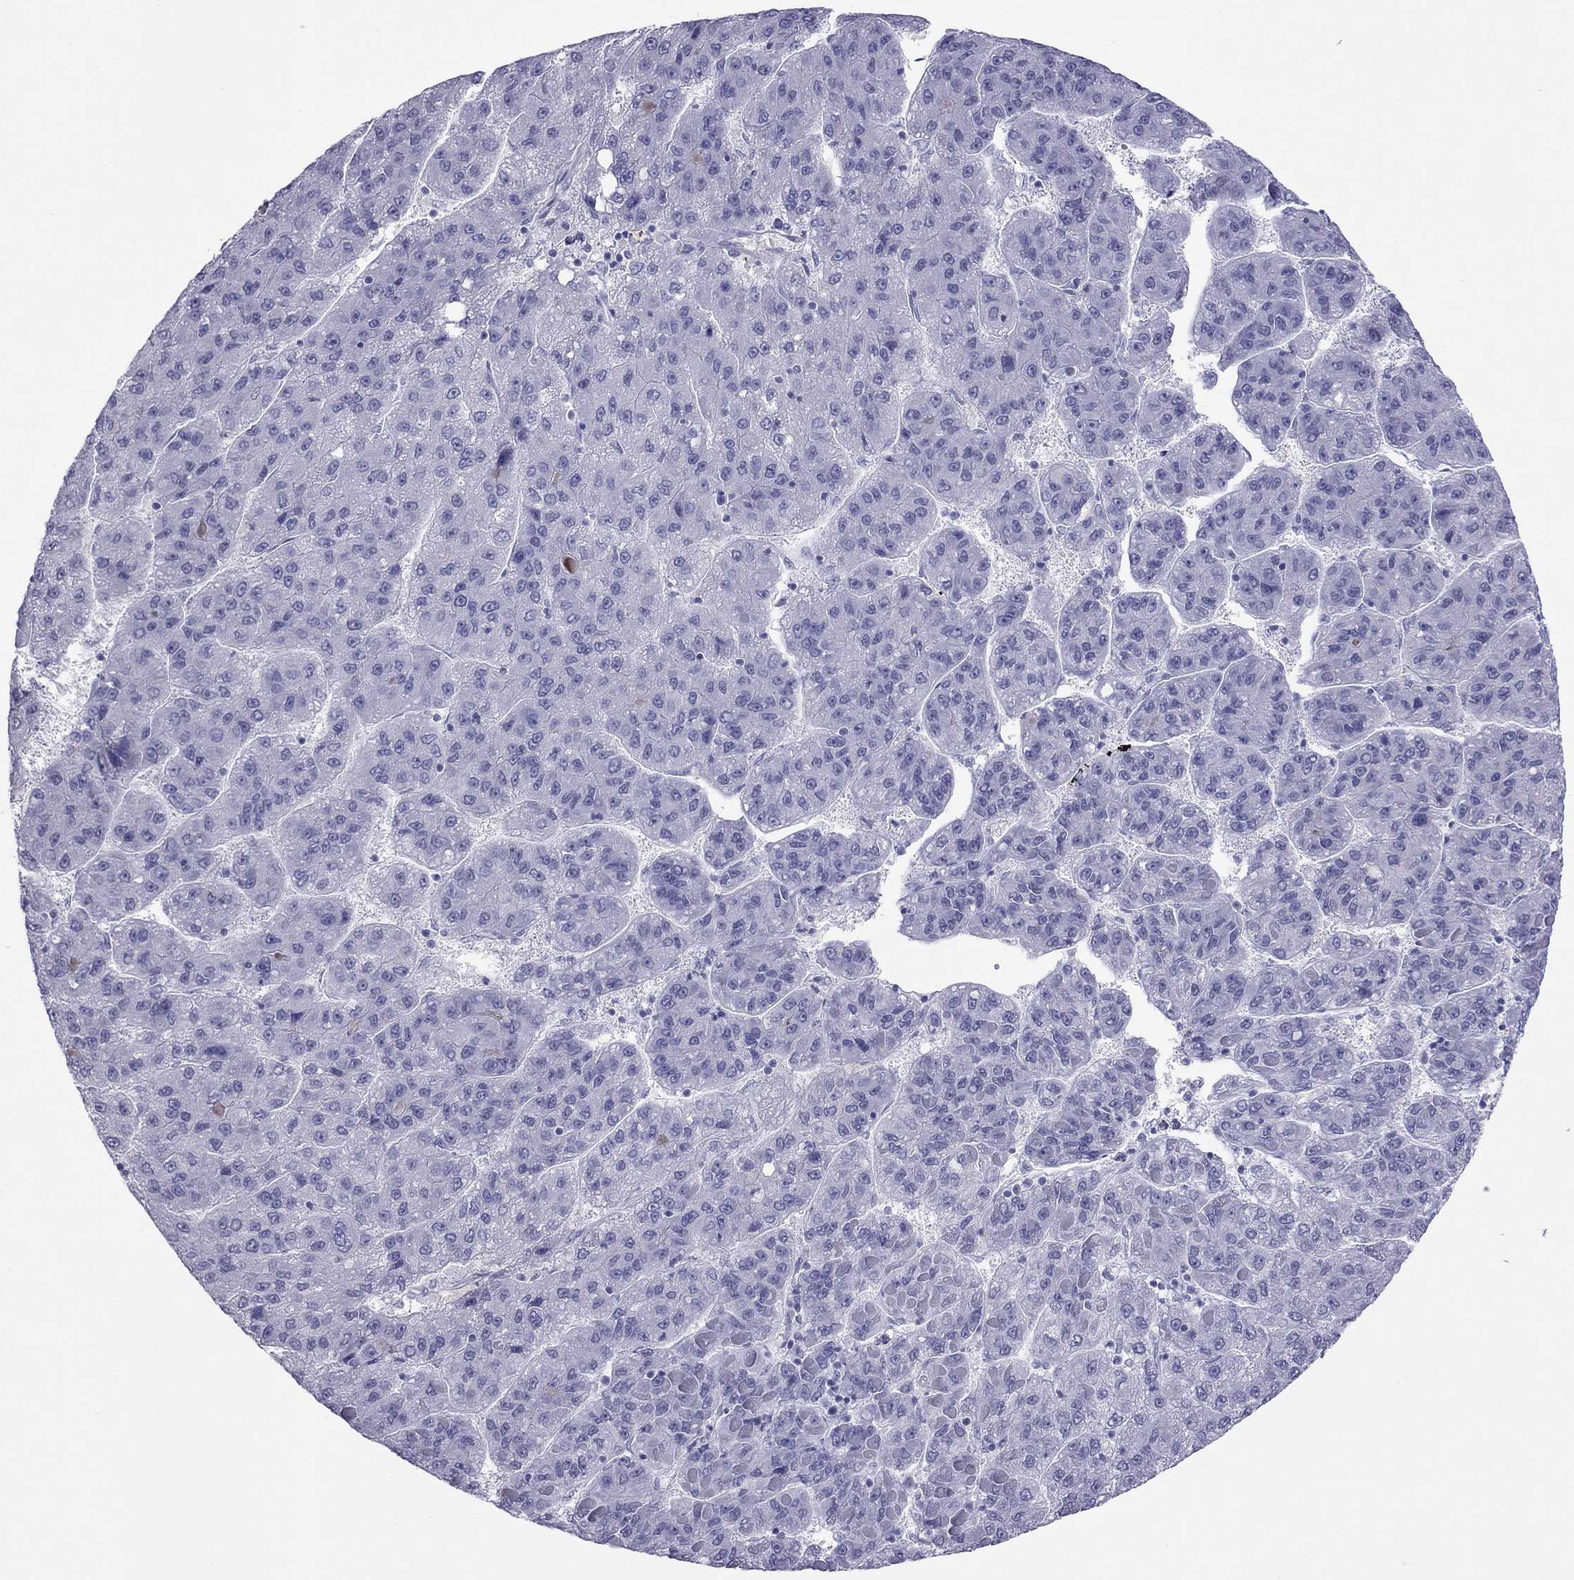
{"staining": {"intensity": "negative", "quantity": "none", "location": "none"}, "tissue": "liver cancer", "cell_type": "Tumor cells", "image_type": "cancer", "snomed": [{"axis": "morphology", "description": "Carcinoma, Hepatocellular, NOS"}, {"axis": "topography", "description": "Liver"}], "caption": "Protein analysis of hepatocellular carcinoma (liver) exhibits no significant staining in tumor cells.", "gene": "JHY", "patient": {"sex": "female", "age": 82}}